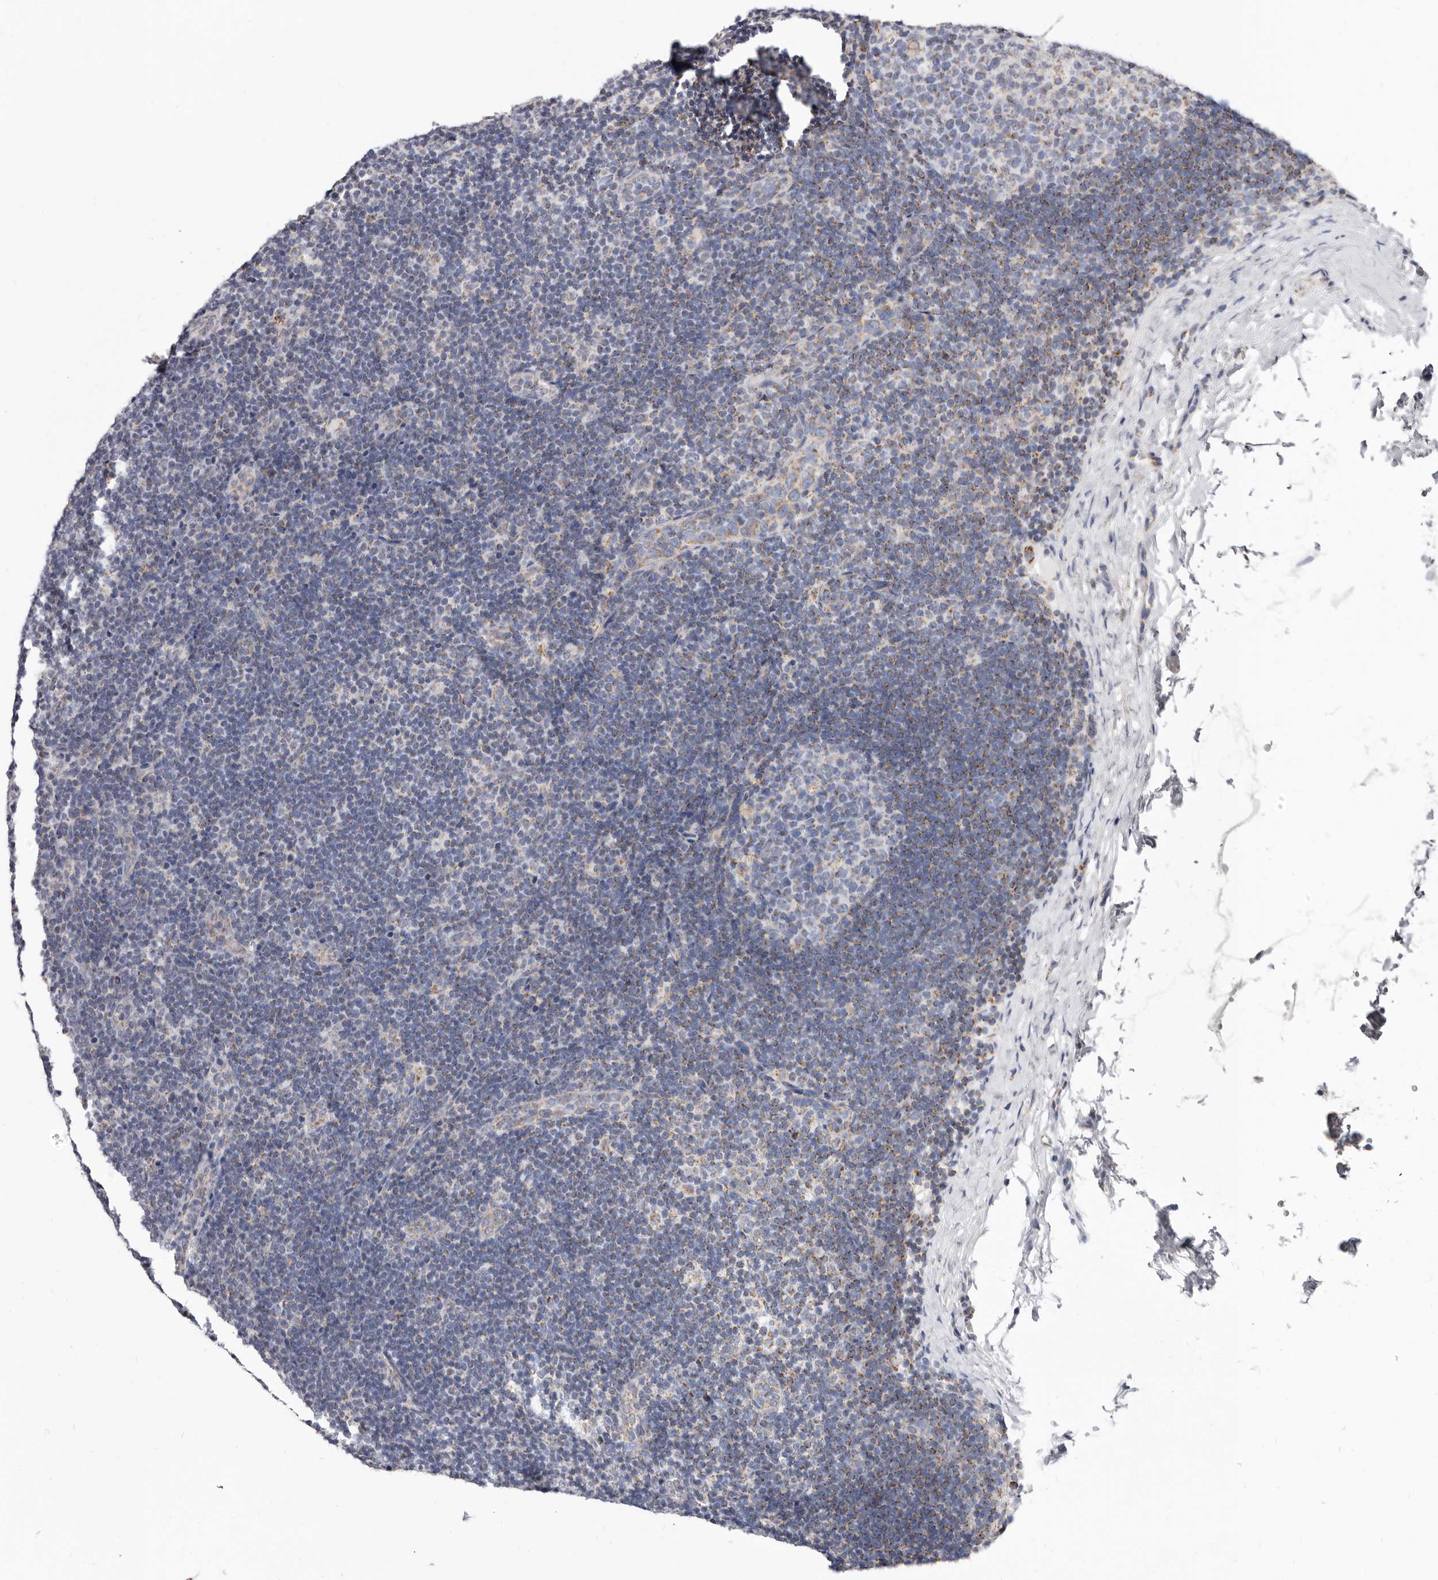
{"staining": {"intensity": "weak", "quantity": "<25%", "location": "cytoplasmic/membranous"}, "tissue": "lymph node", "cell_type": "Germinal center cells", "image_type": "normal", "snomed": [{"axis": "morphology", "description": "Normal tissue, NOS"}, {"axis": "topography", "description": "Lymph node"}], "caption": "DAB (3,3'-diaminobenzidine) immunohistochemical staining of normal lymph node demonstrates no significant expression in germinal center cells.", "gene": "RSPO2", "patient": {"sex": "female", "age": 22}}